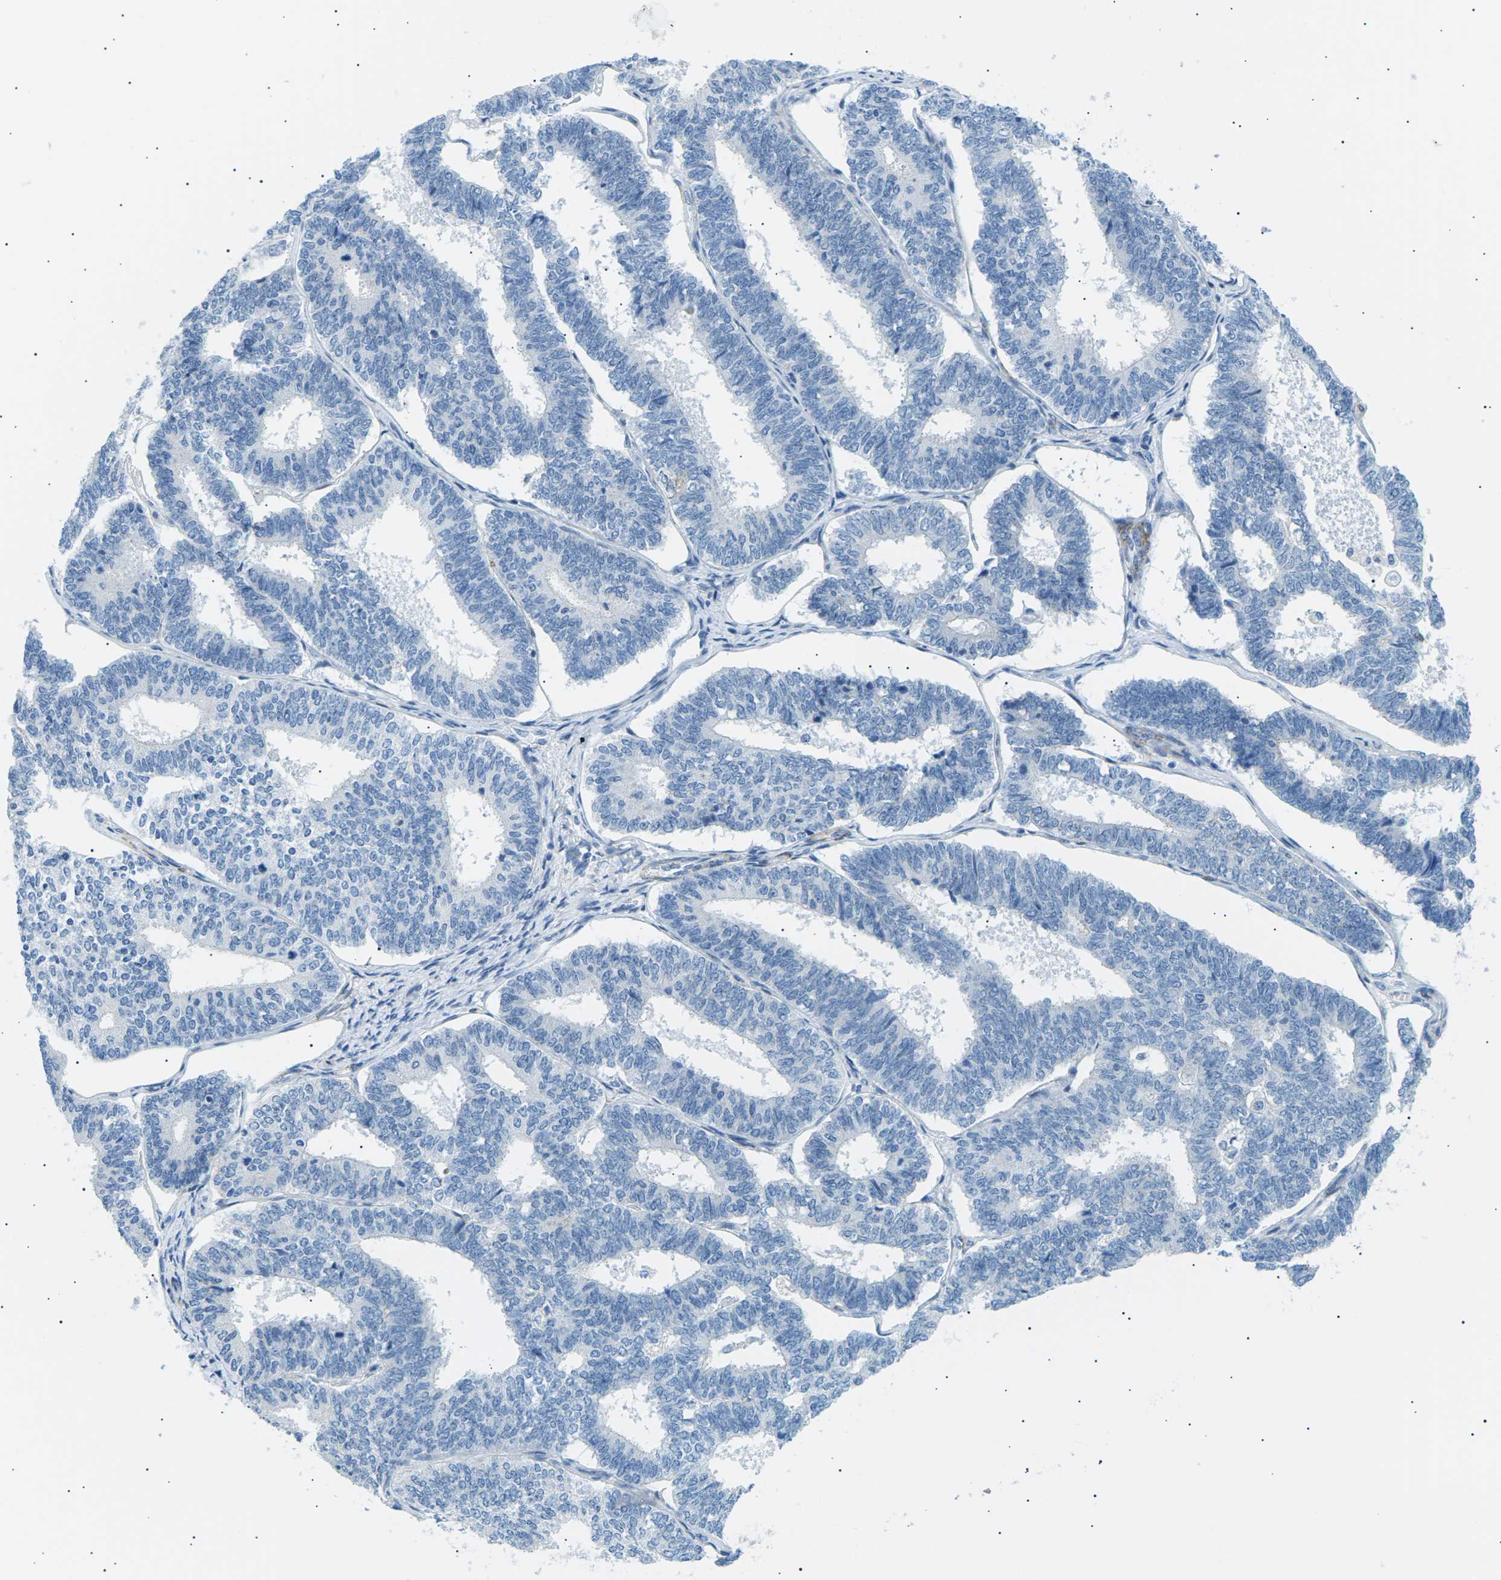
{"staining": {"intensity": "negative", "quantity": "none", "location": "none"}, "tissue": "endometrial cancer", "cell_type": "Tumor cells", "image_type": "cancer", "snomed": [{"axis": "morphology", "description": "Adenocarcinoma, NOS"}, {"axis": "topography", "description": "Endometrium"}], "caption": "Protein analysis of endometrial cancer demonstrates no significant expression in tumor cells.", "gene": "SEPTIN5", "patient": {"sex": "female", "age": 70}}